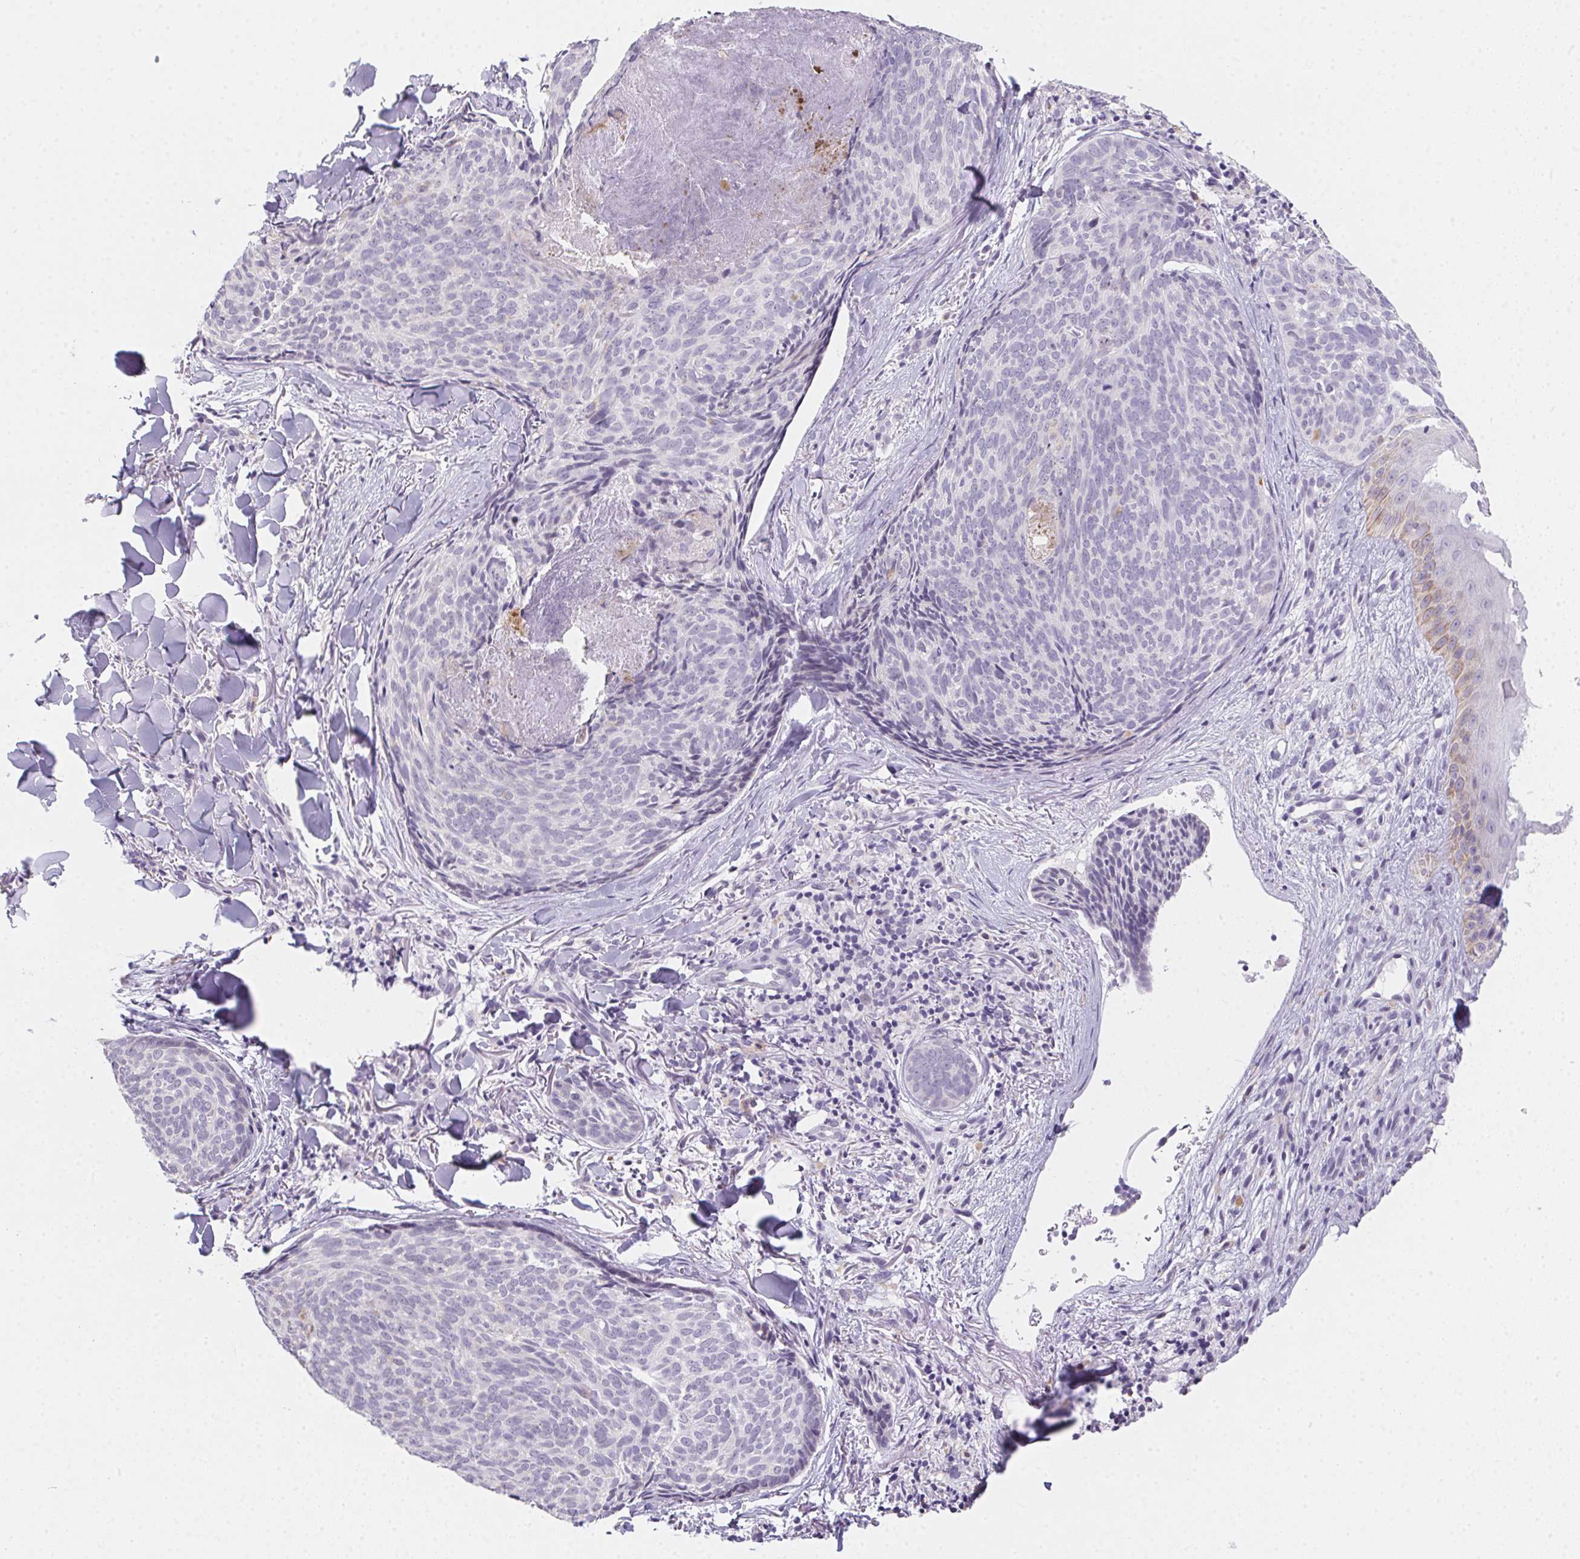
{"staining": {"intensity": "negative", "quantity": "none", "location": "none"}, "tissue": "skin cancer", "cell_type": "Tumor cells", "image_type": "cancer", "snomed": [{"axis": "morphology", "description": "Basal cell carcinoma"}, {"axis": "topography", "description": "Skin"}], "caption": "Immunohistochemical staining of skin cancer (basal cell carcinoma) displays no significant positivity in tumor cells.", "gene": "MORC1", "patient": {"sex": "female", "age": 82}}